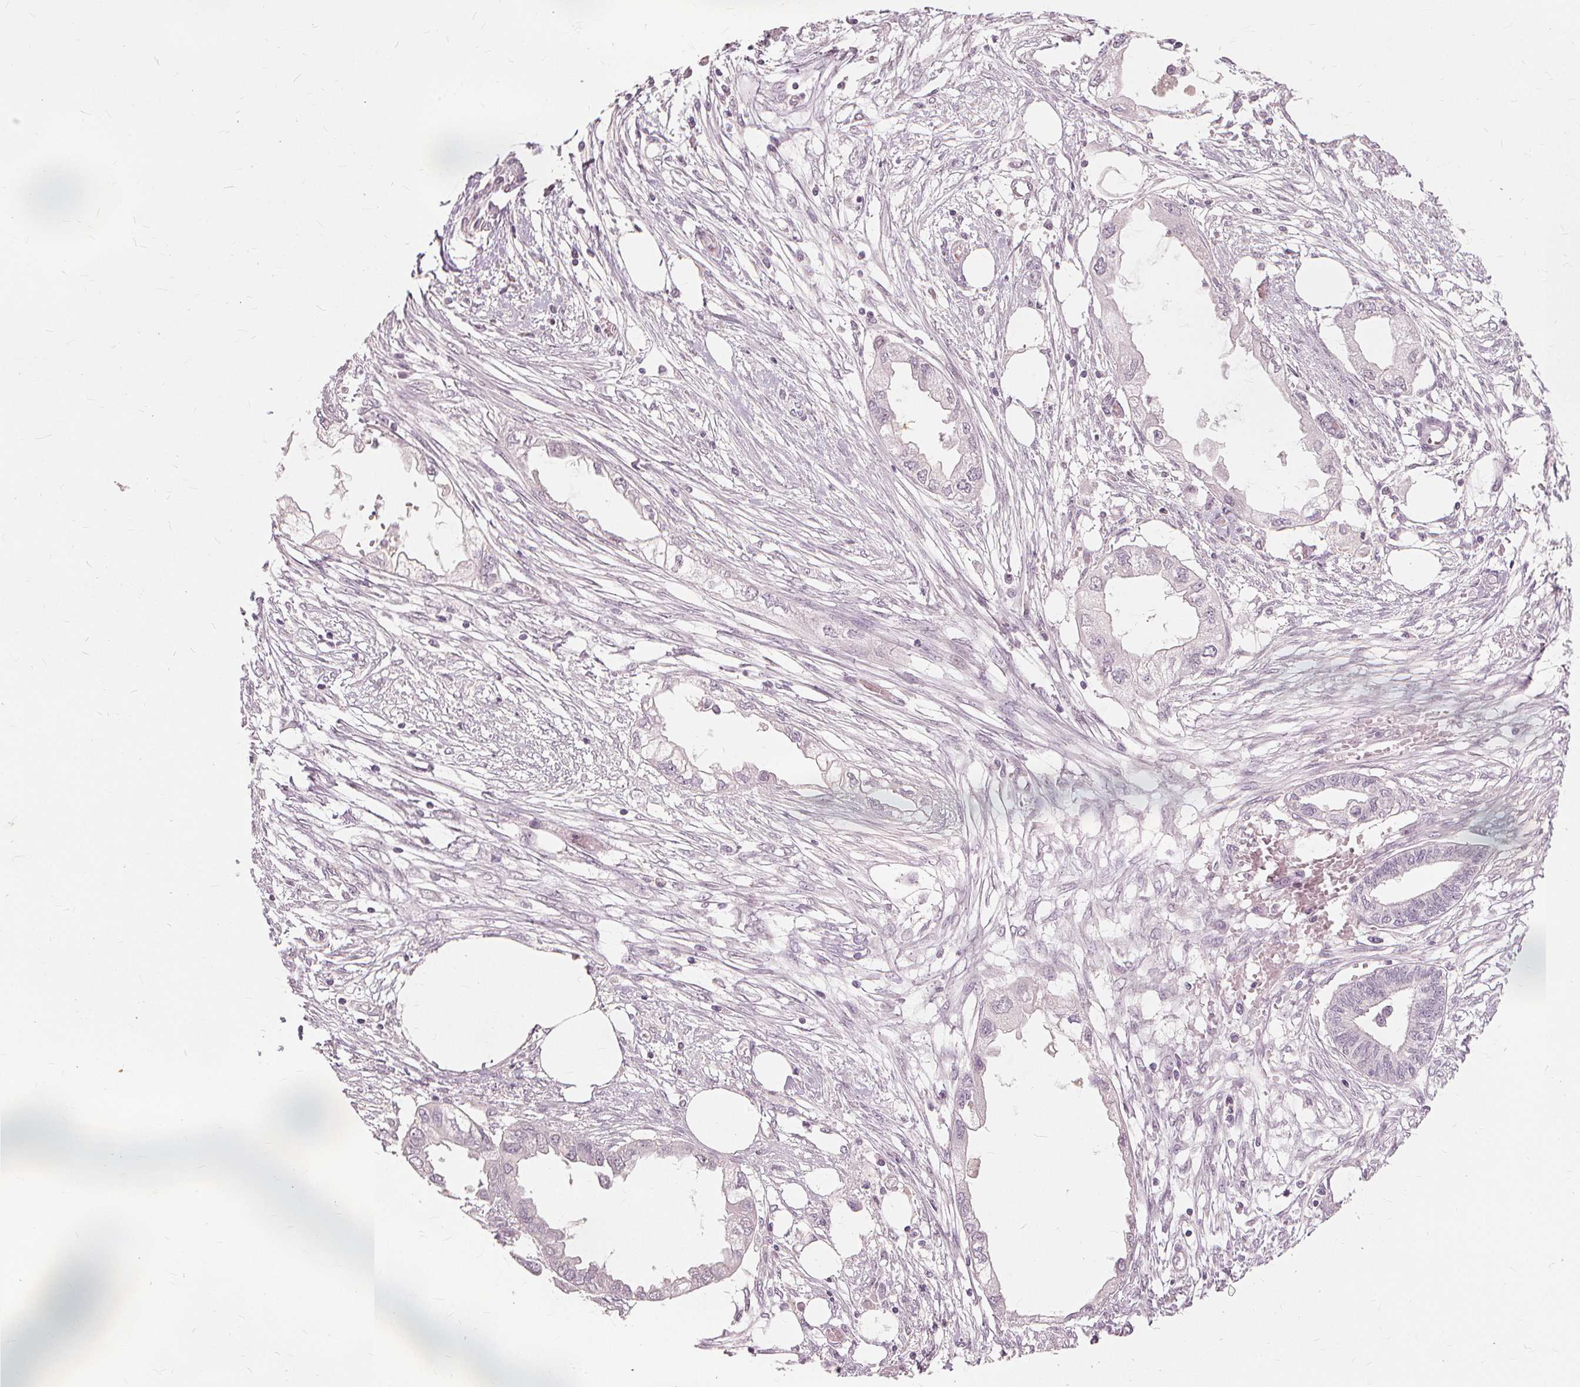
{"staining": {"intensity": "negative", "quantity": "none", "location": "none"}, "tissue": "endometrial cancer", "cell_type": "Tumor cells", "image_type": "cancer", "snomed": [{"axis": "morphology", "description": "Adenocarcinoma, NOS"}, {"axis": "morphology", "description": "Adenocarcinoma, metastatic, NOS"}, {"axis": "topography", "description": "Adipose tissue"}, {"axis": "topography", "description": "Endometrium"}], "caption": "There is no significant staining in tumor cells of endometrial cancer.", "gene": "SFTPD", "patient": {"sex": "female", "age": 67}}